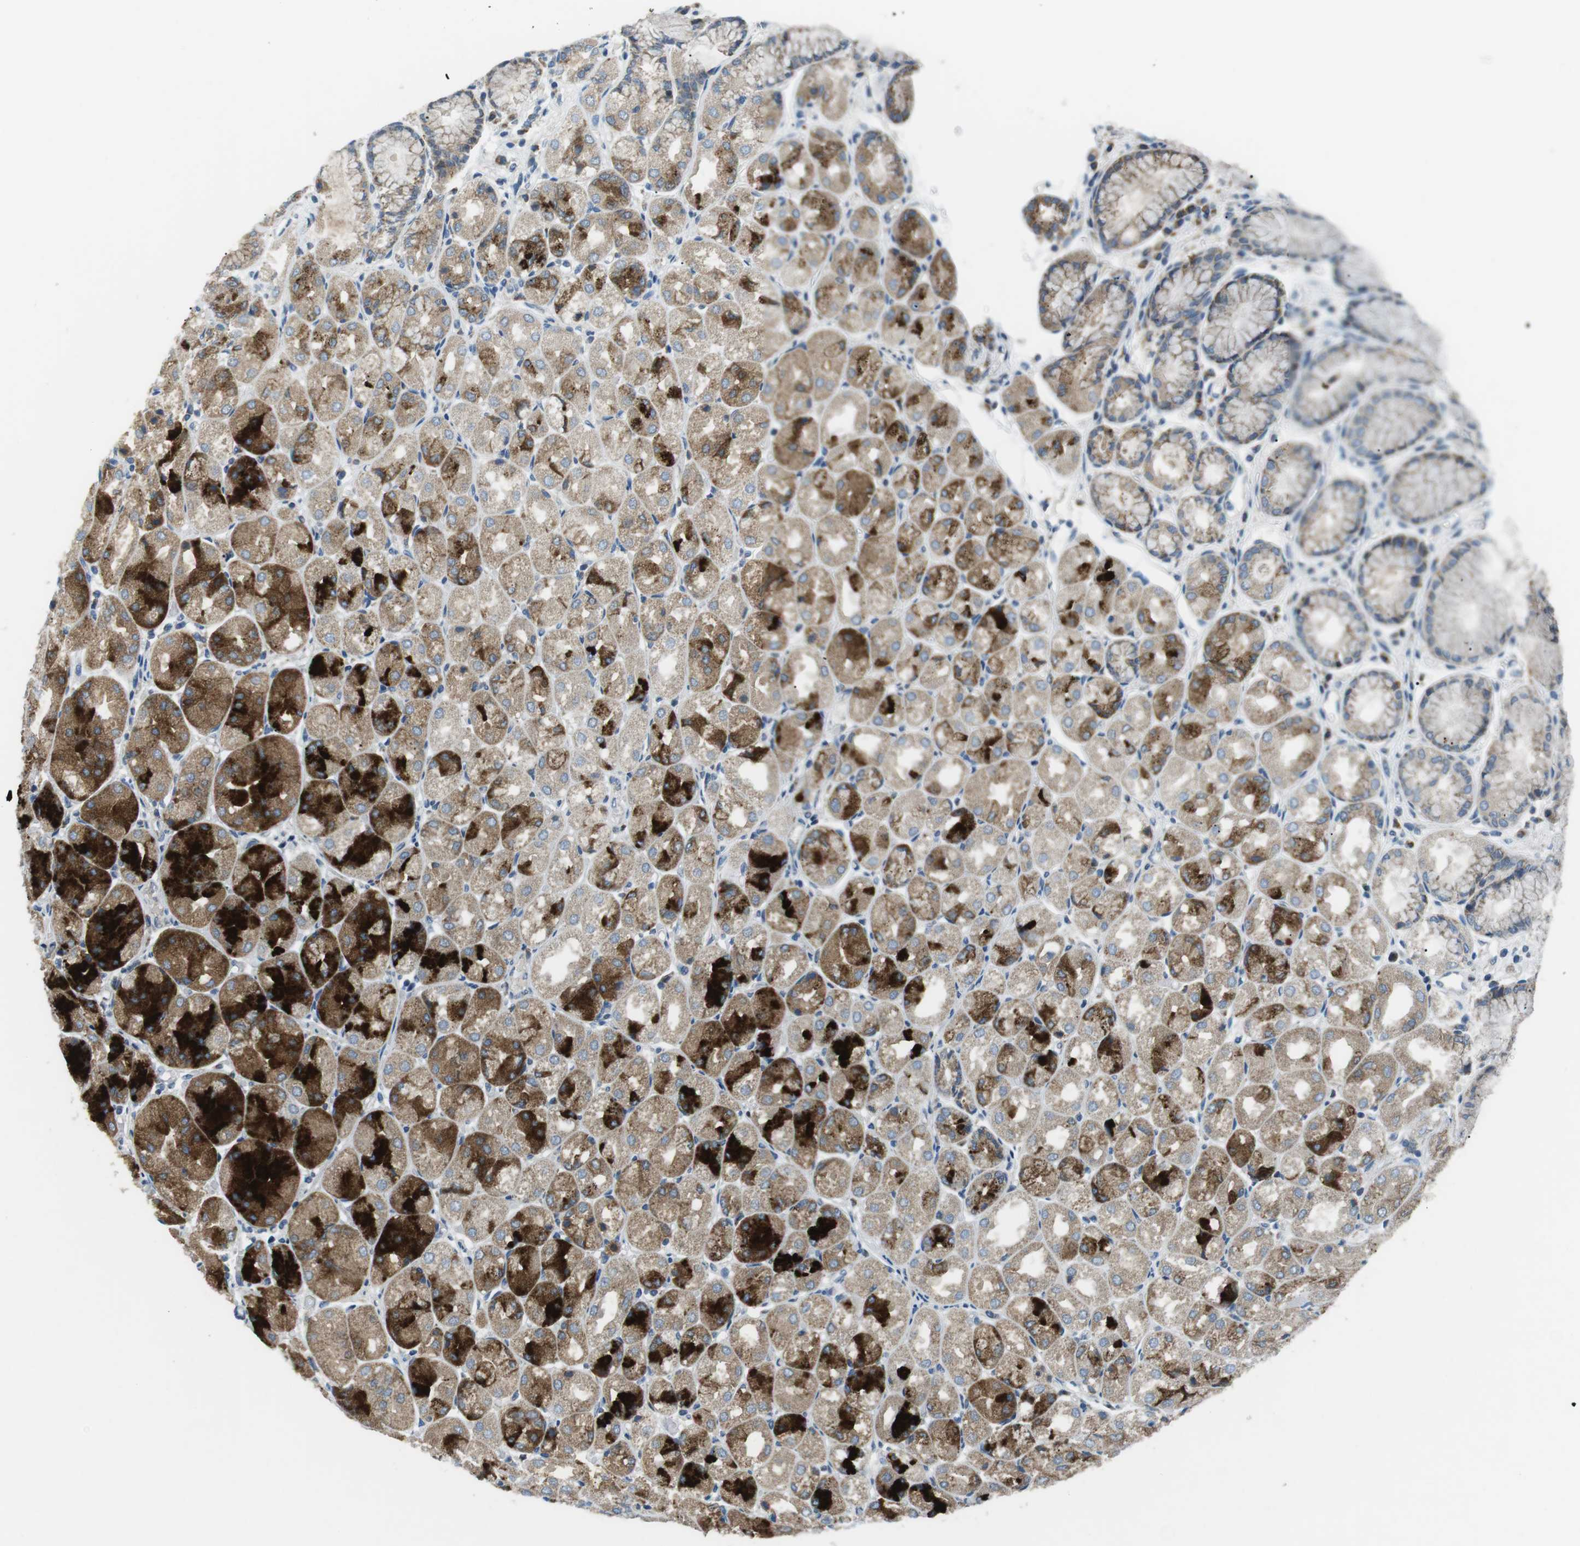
{"staining": {"intensity": "strong", "quantity": "25%-75%", "location": "cytoplasmic/membranous"}, "tissue": "stomach", "cell_type": "Glandular cells", "image_type": "normal", "snomed": [{"axis": "morphology", "description": "Normal tissue, NOS"}, {"axis": "topography", "description": "Stomach, upper"}], "caption": "This micrograph displays immunohistochemistry staining of benign human stomach, with high strong cytoplasmic/membranous expression in approximately 25%-75% of glandular cells.", "gene": "BACE1", "patient": {"sex": "male", "age": 72}}